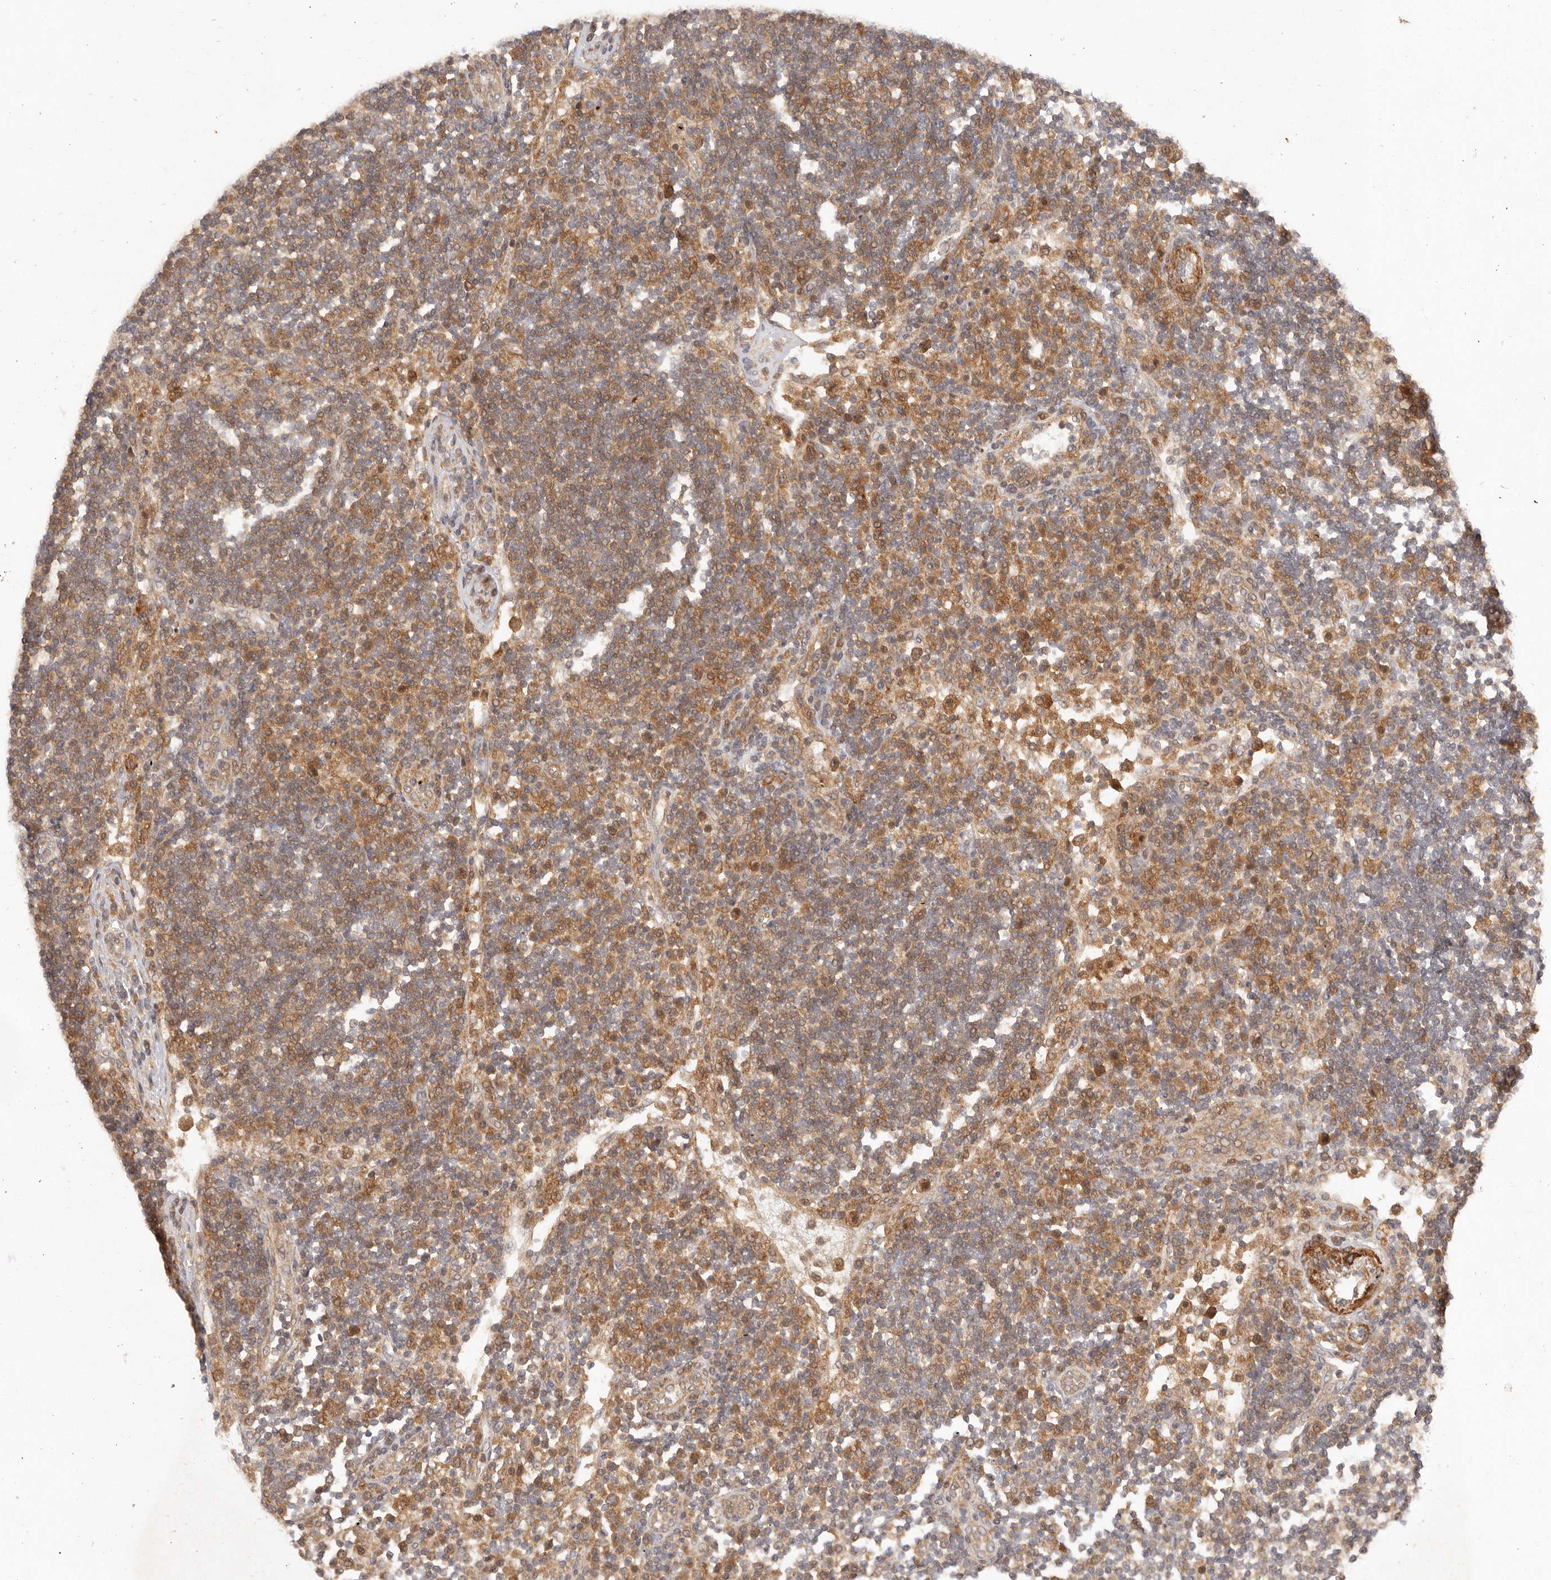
{"staining": {"intensity": "moderate", "quantity": ">75%", "location": "cytoplasmic/membranous"}, "tissue": "lymph node", "cell_type": "Germinal center cells", "image_type": "normal", "snomed": [{"axis": "morphology", "description": "Normal tissue, NOS"}, {"axis": "topography", "description": "Lymph node"}], "caption": "A medium amount of moderate cytoplasmic/membranous positivity is appreciated in about >75% of germinal center cells in benign lymph node. Using DAB (3,3'-diaminobenzidine) (brown) and hematoxylin (blue) stains, captured at high magnification using brightfield microscopy.", "gene": "VIPR1", "patient": {"sex": "female", "age": 53}}